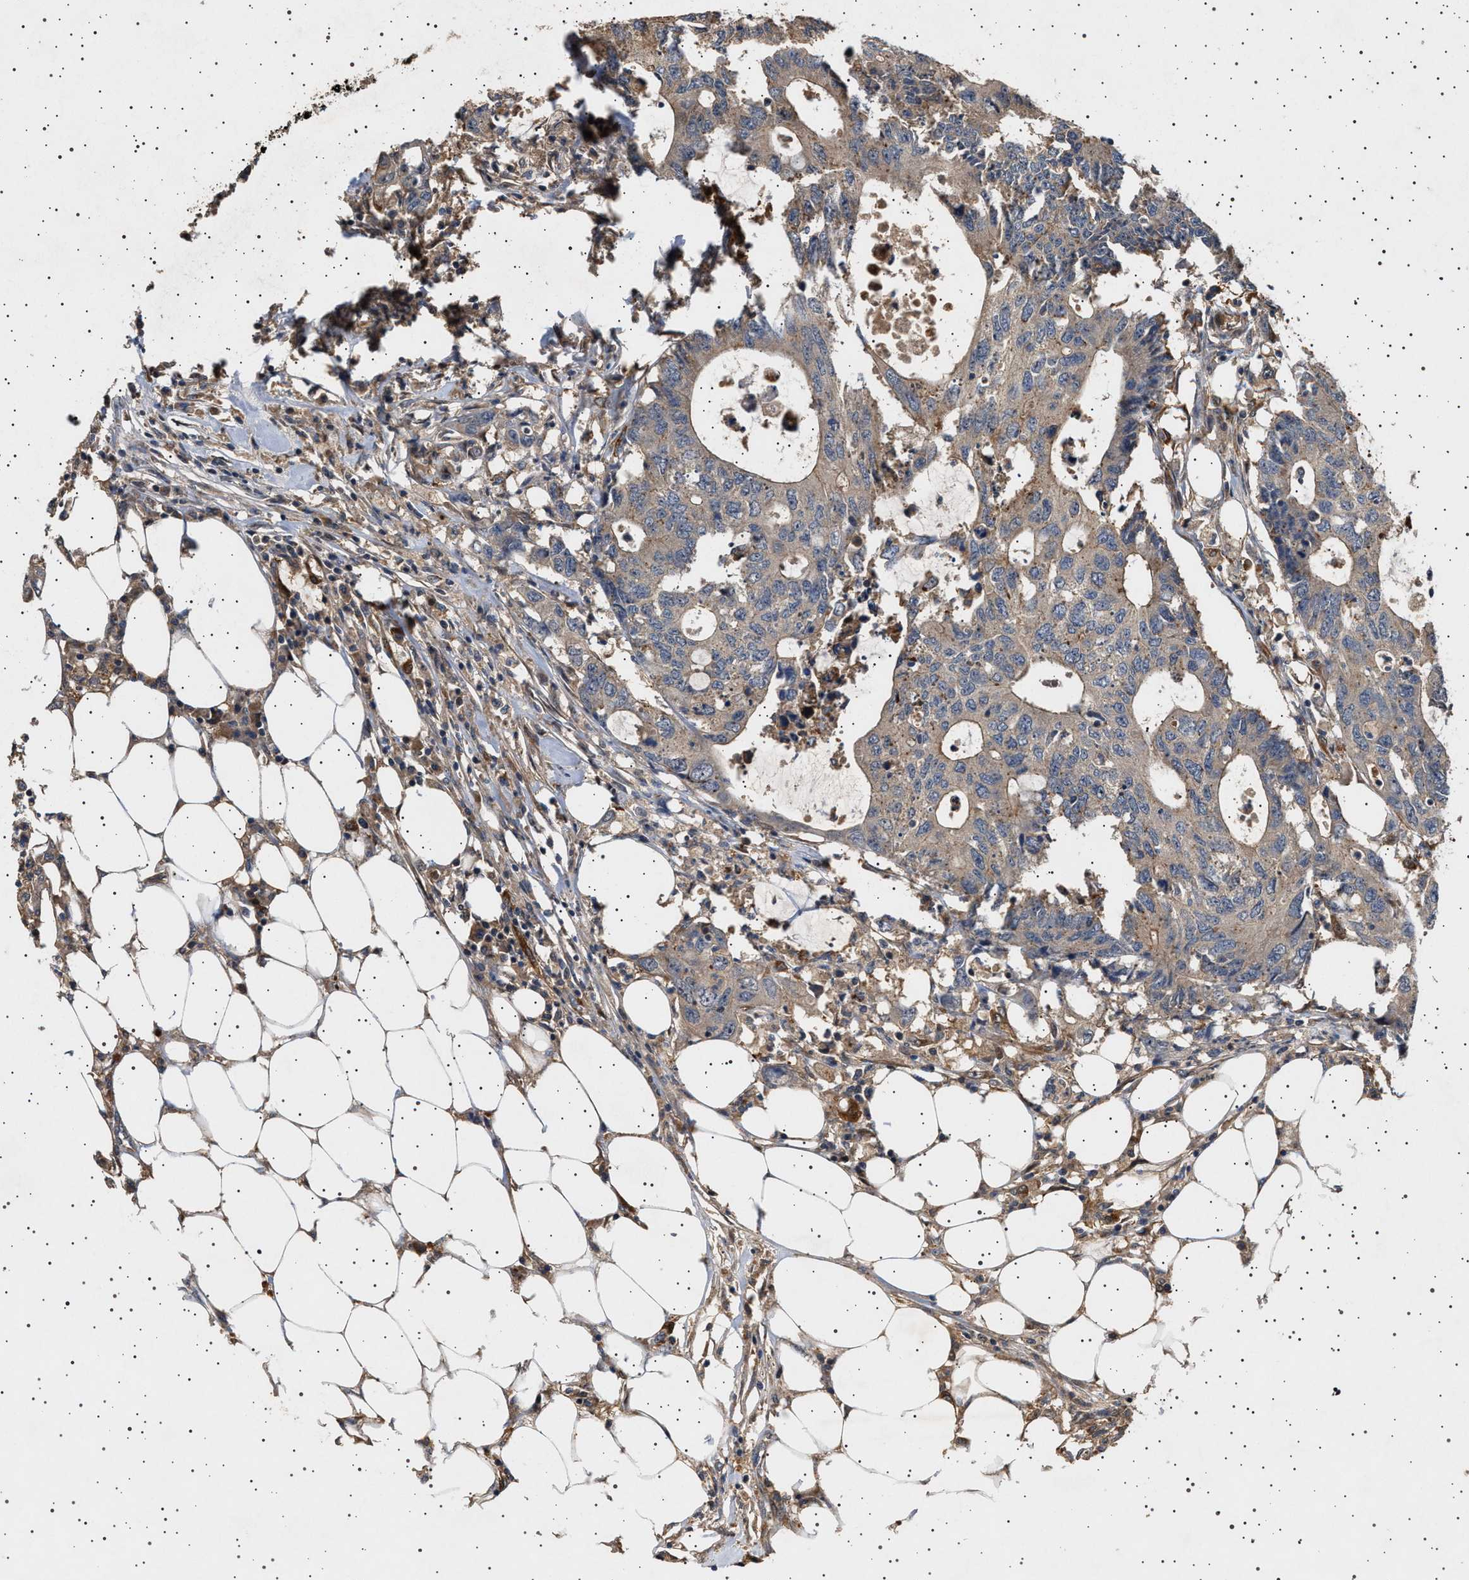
{"staining": {"intensity": "weak", "quantity": ">75%", "location": "cytoplasmic/membranous"}, "tissue": "colorectal cancer", "cell_type": "Tumor cells", "image_type": "cancer", "snomed": [{"axis": "morphology", "description": "Adenocarcinoma, NOS"}, {"axis": "topography", "description": "Colon"}], "caption": "Protein staining demonstrates weak cytoplasmic/membranous expression in about >75% of tumor cells in adenocarcinoma (colorectal).", "gene": "GUCY1B1", "patient": {"sex": "male", "age": 71}}